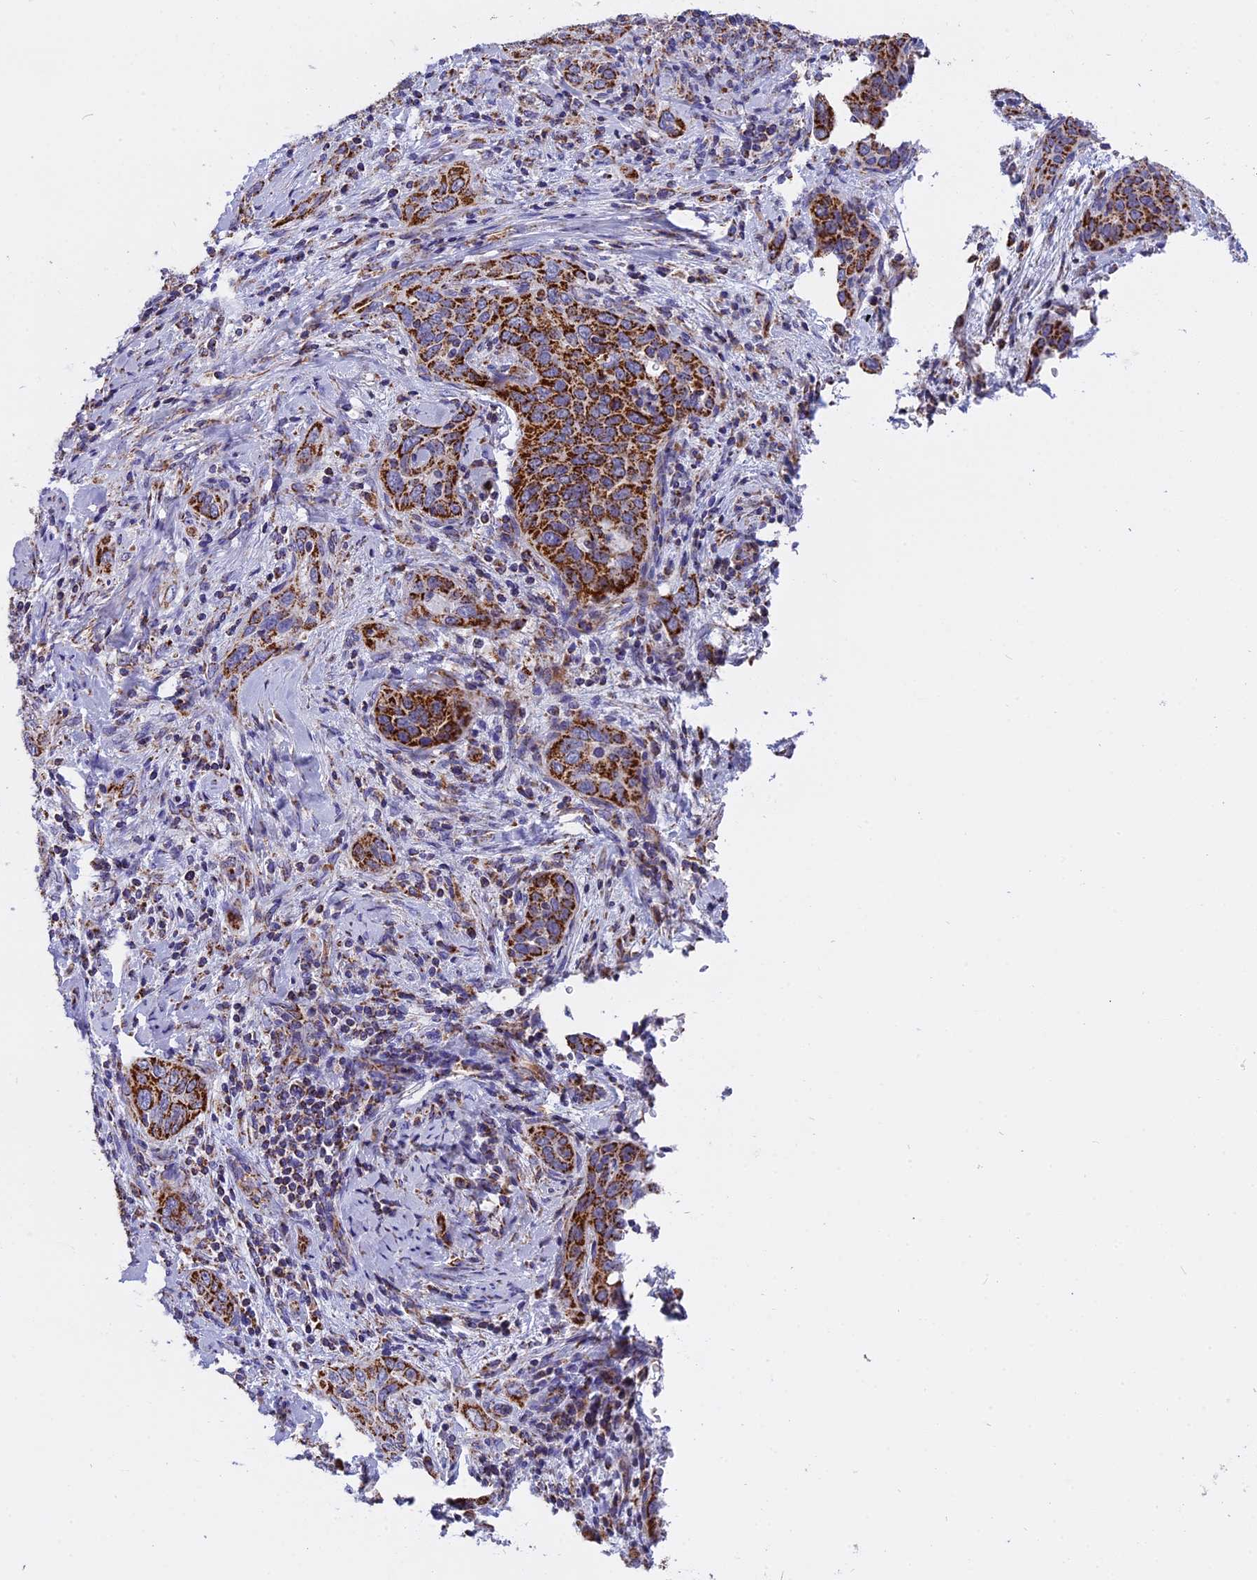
{"staining": {"intensity": "strong", "quantity": ">75%", "location": "cytoplasmic/membranous"}, "tissue": "cervical cancer", "cell_type": "Tumor cells", "image_type": "cancer", "snomed": [{"axis": "morphology", "description": "Squamous cell carcinoma, NOS"}, {"axis": "topography", "description": "Cervix"}], "caption": "Cervical cancer (squamous cell carcinoma) stained with a brown dye shows strong cytoplasmic/membranous positive positivity in about >75% of tumor cells.", "gene": "MRPS34", "patient": {"sex": "female", "age": 60}}